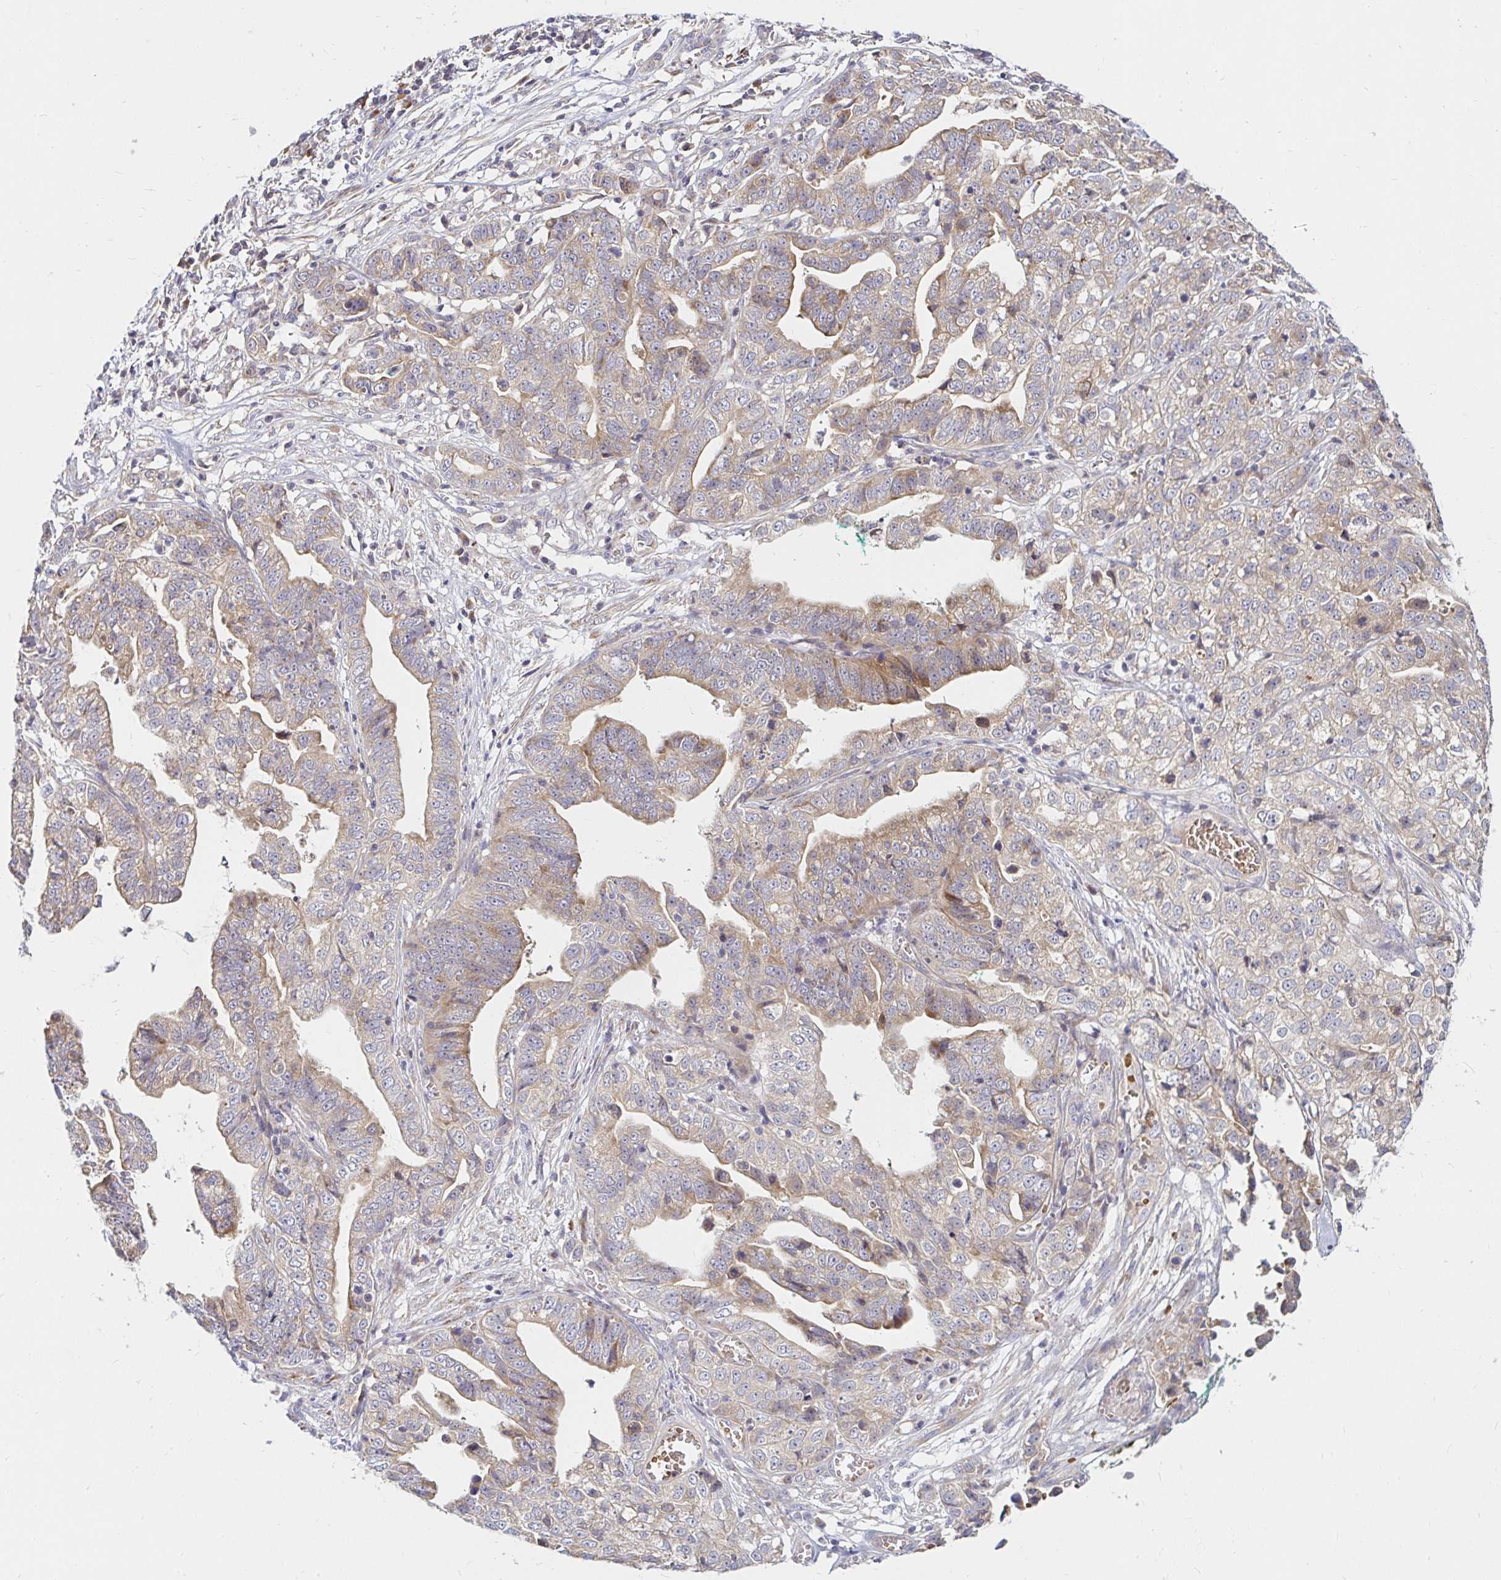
{"staining": {"intensity": "weak", "quantity": "25%-75%", "location": "cytoplasmic/membranous"}, "tissue": "stomach cancer", "cell_type": "Tumor cells", "image_type": "cancer", "snomed": [{"axis": "morphology", "description": "Adenocarcinoma, NOS"}, {"axis": "topography", "description": "Stomach, upper"}], "caption": "The image exhibits immunohistochemical staining of adenocarcinoma (stomach). There is weak cytoplasmic/membranous positivity is appreciated in about 25%-75% of tumor cells.", "gene": "ARHGEF37", "patient": {"sex": "female", "age": 67}}